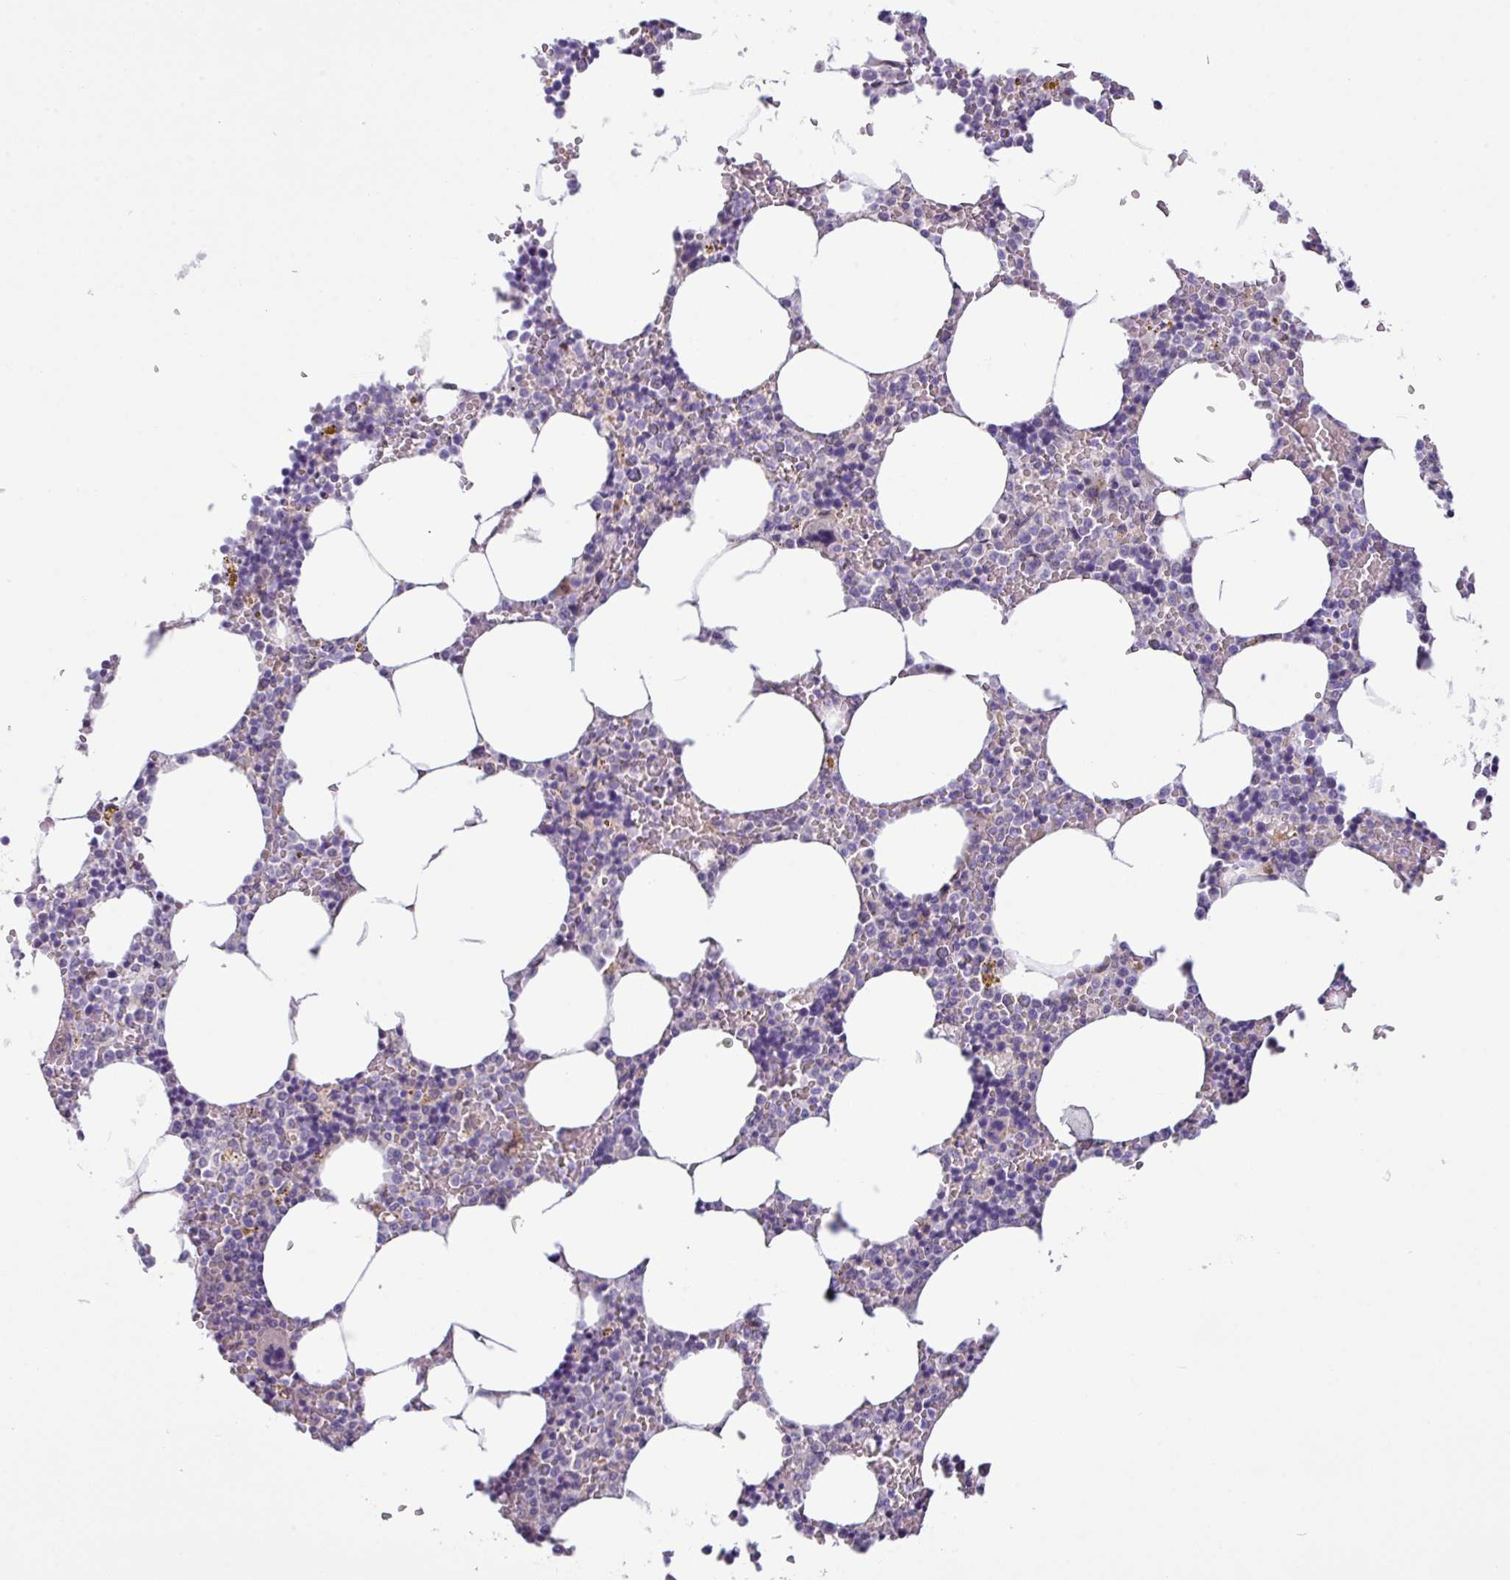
{"staining": {"intensity": "negative", "quantity": "none", "location": "none"}, "tissue": "bone marrow", "cell_type": "Hematopoietic cells", "image_type": "normal", "snomed": [{"axis": "morphology", "description": "Normal tissue, NOS"}, {"axis": "topography", "description": "Bone marrow"}], "caption": "This image is of normal bone marrow stained with immunohistochemistry to label a protein in brown with the nuclei are counter-stained blue. There is no positivity in hematopoietic cells. (Brightfield microscopy of DAB (3,3'-diaminobenzidine) immunohistochemistry at high magnification).", "gene": "IRGC", "patient": {"sex": "male", "age": 70}}